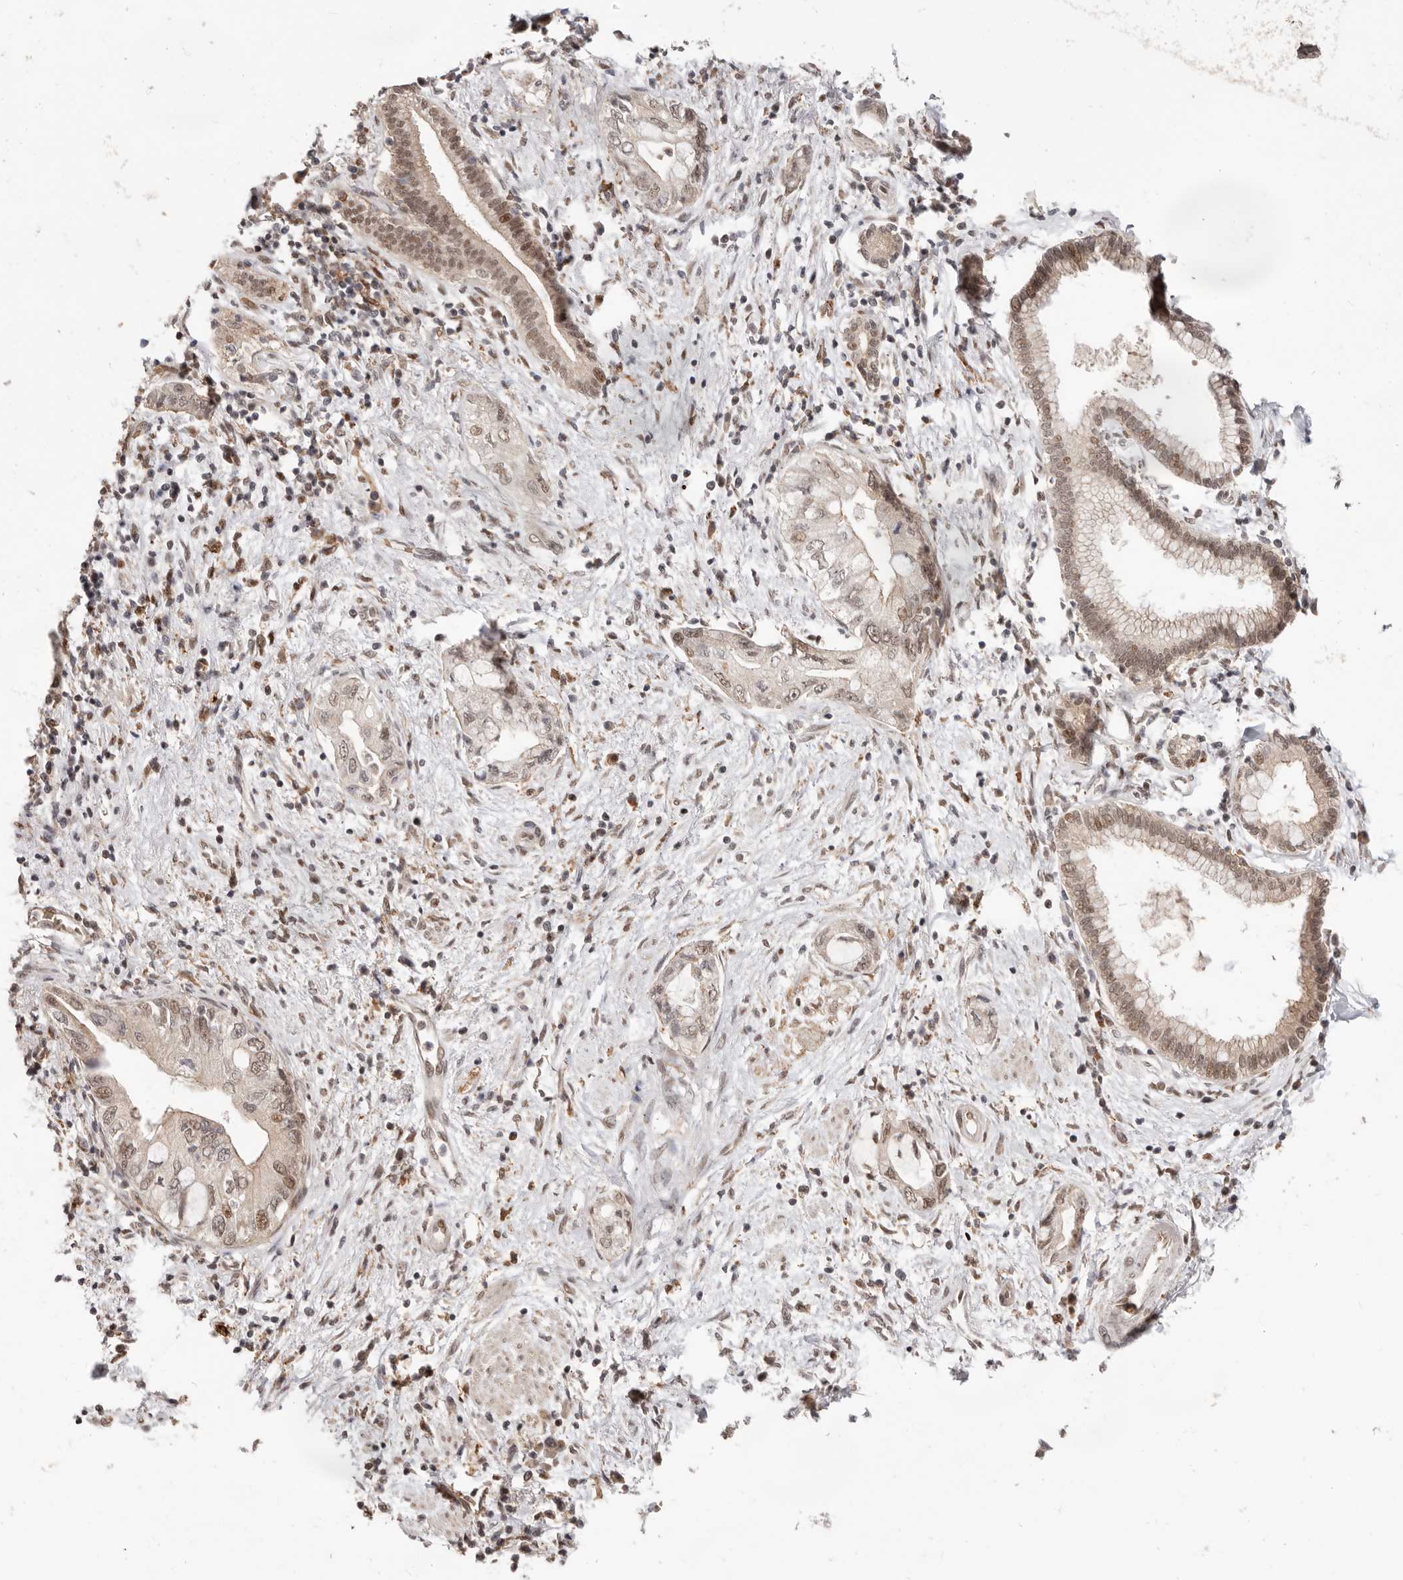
{"staining": {"intensity": "weak", "quantity": ">75%", "location": "nuclear"}, "tissue": "pancreatic cancer", "cell_type": "Tumor cells", "image_type": "cancer", "snomed": [{"axis": "morphology", "description": "Adenocarcinoma, NOS"}, {"axis": "topography", "description": "Pancreas"}], "caption": "High-magnification brightfield microscopy of adenocarcinoma (pancreatic) stained with DAB (3,3'-diaminobenzidine) (brown) and counterstained with hematoxylin (blue). tumor cells exhibit weak nuclear expression is appreciated in about>75% of cells.", "gene": "NCOA3", "patient": {"sex": "female", "age": 73}}